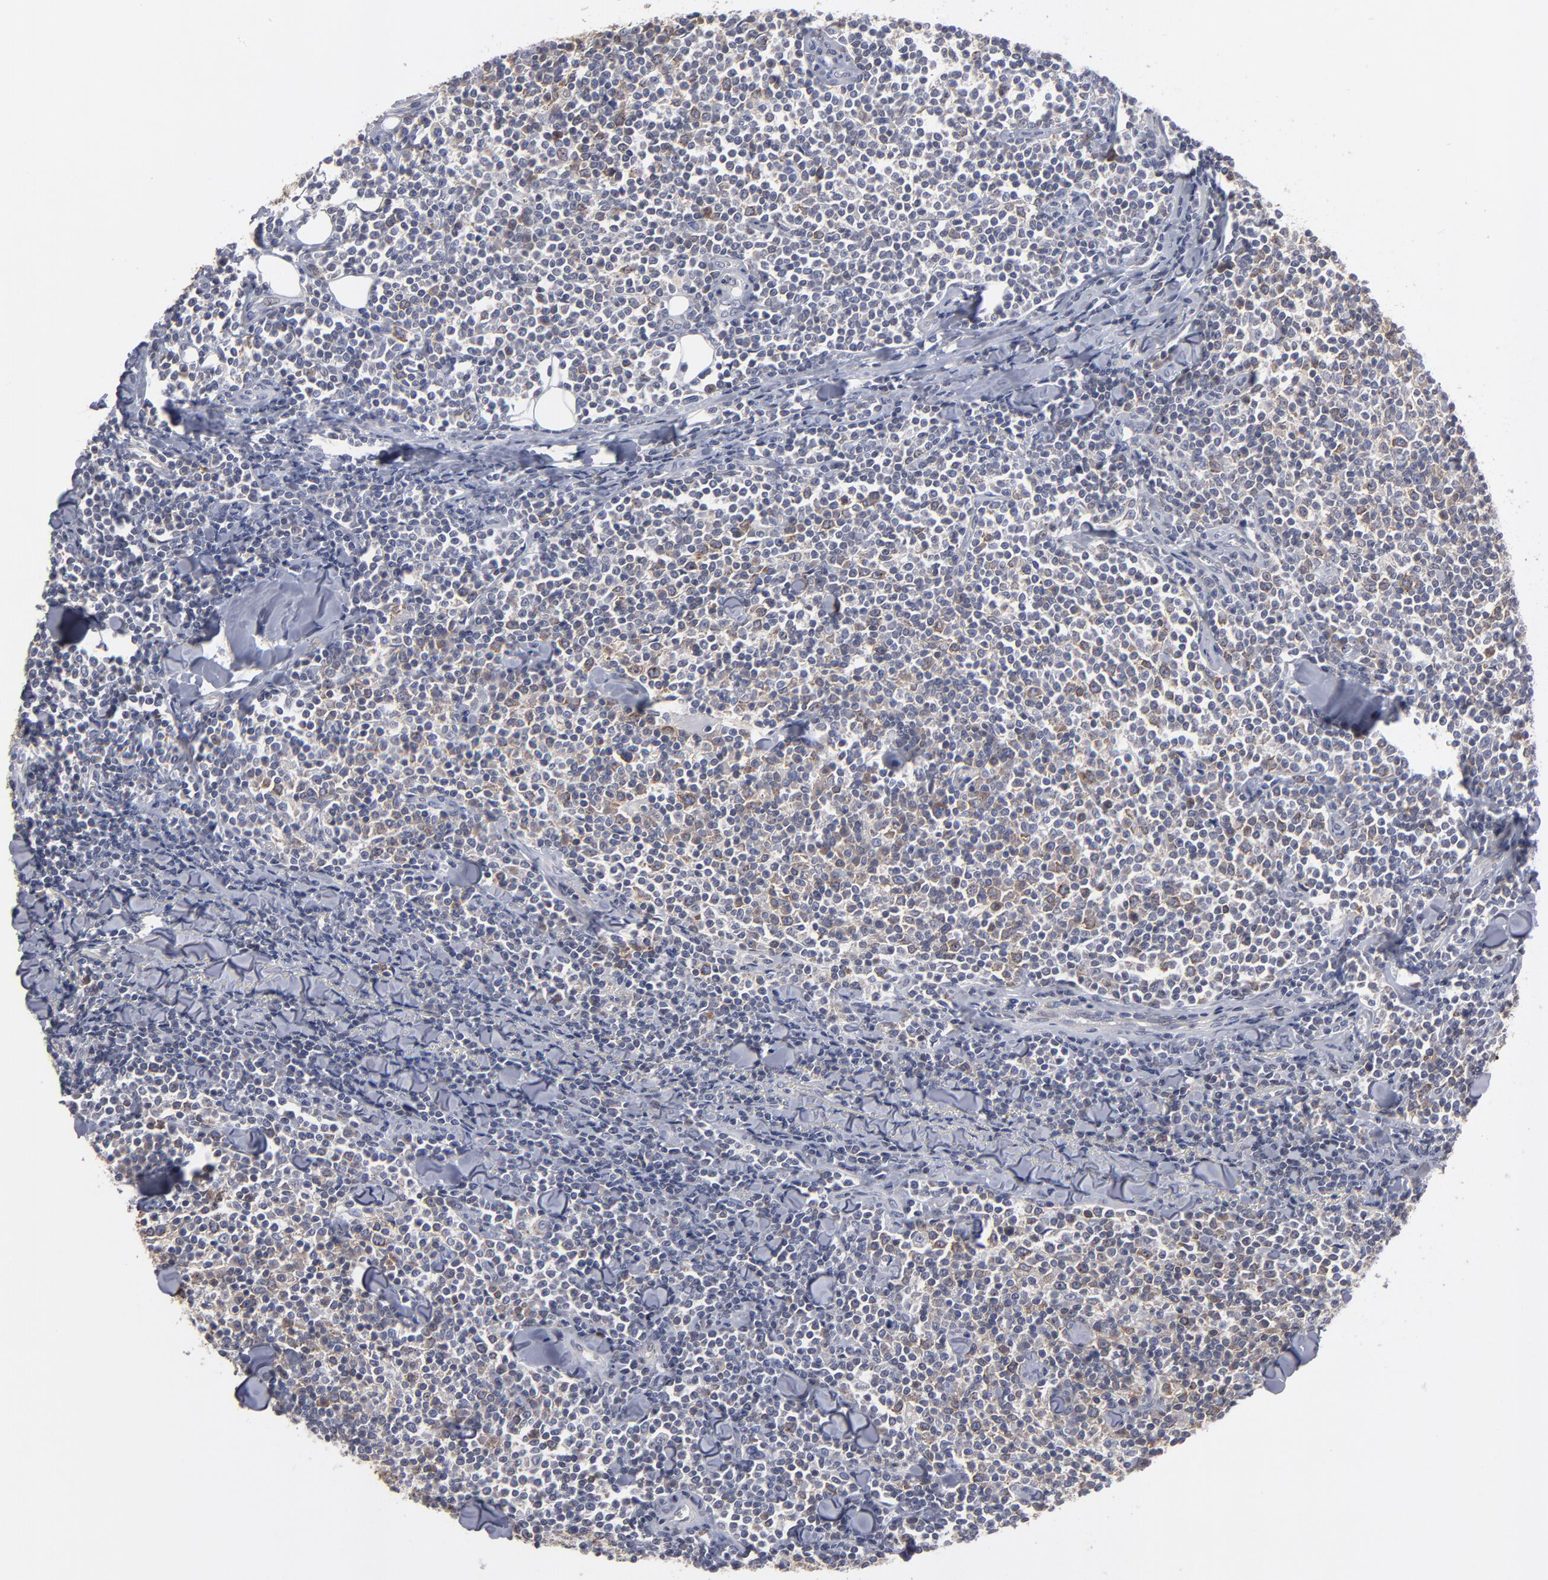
{"staining": {"intensity": "moderate", "quantity": "25%-75%", "location": "cytoplasmic/membranous"}, "tissue": "lymphoma", "cell_type": "Tumor cells", "image_type": "cancer", "snomed": [{"axis": "morphology", "description": "Malignant lymphoma, non-Hodgkin's type, Low grade"}, {"axis": "topography", "description": "Soft tissue"}], "caption": "A brown stain highlights moderate cytoplasmic/membranous expression of a protein in human low-grade malignant lymphoma, non-Hodgkin's type tumor cells. The staining was performed using DAB (3,3'-diaminobenzidine) to visualize the protein expression in brown, while the nuclei were stained in blue with hematoxylin (Magnification: 20x).", "gene": "CEP97", "patient": {"sex": "male", "age": 92}}